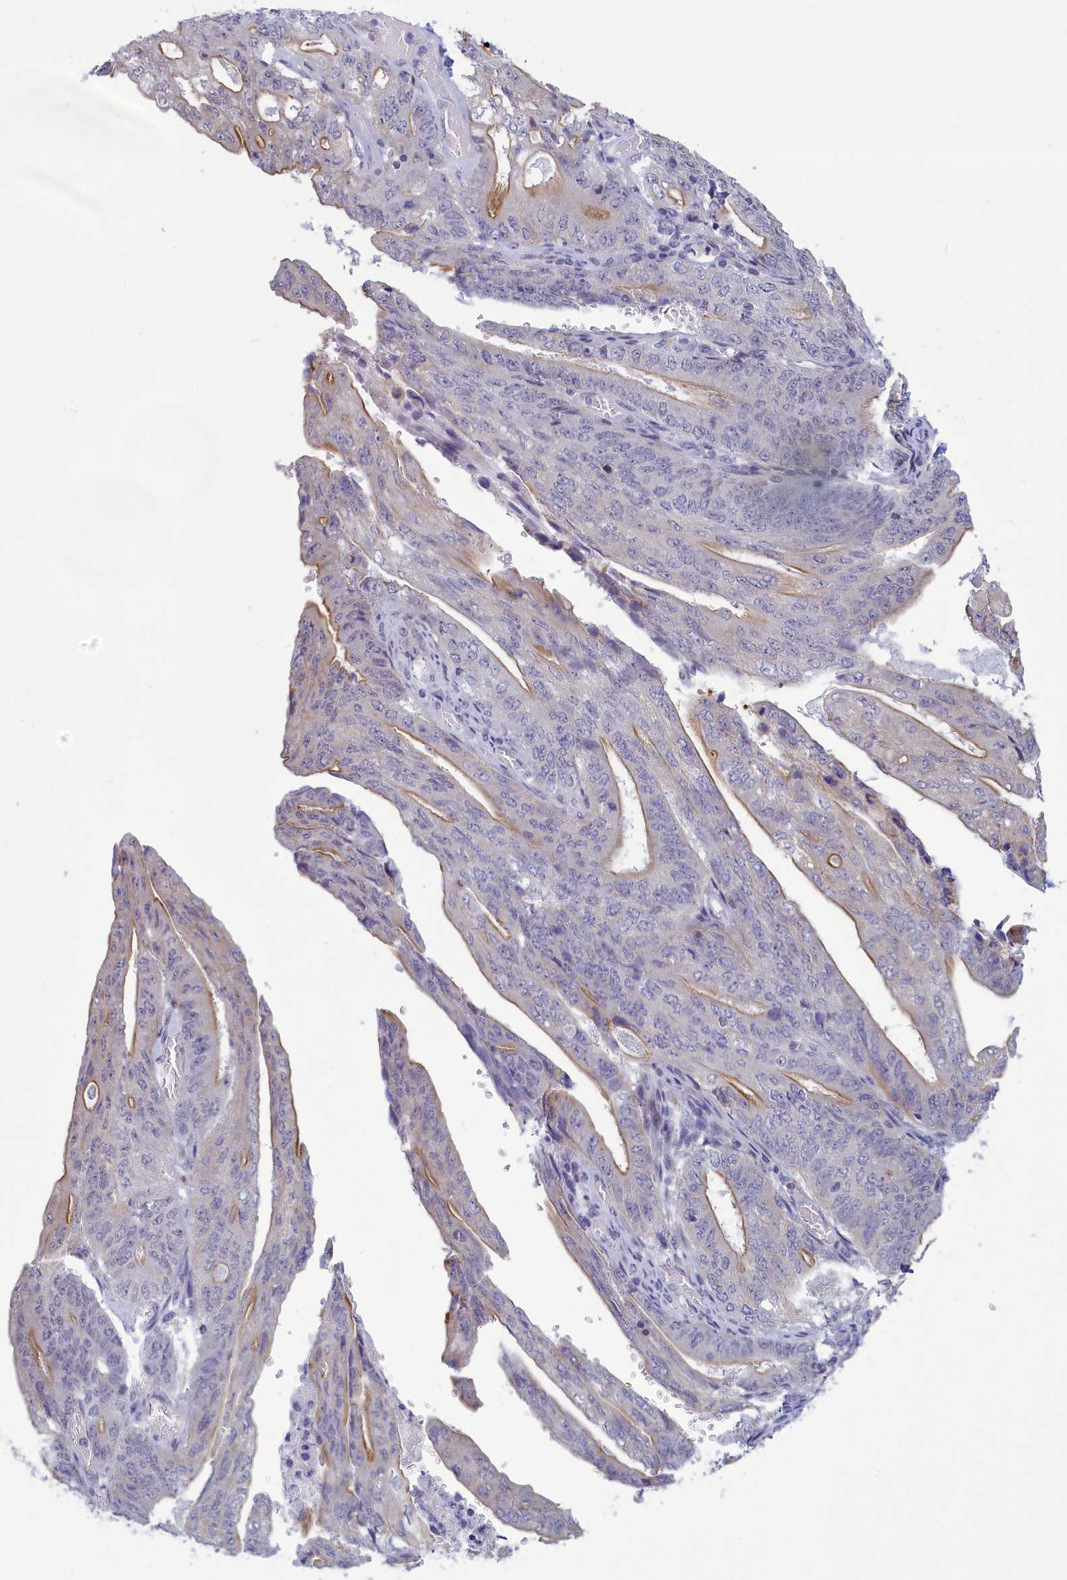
{"staining": {"intensity": "moderate", "quantity": "<25%", "location": "cytoplasmic/membranous"}, "tissue": "stomach cancer", "cell_type": "Tumor cells", "image_type": "cancer", "snomed": [{"axis": "morphology", "description": "Adenocarcinoma, NOS"}, {"axis": "topography", "description": "Stomach"}], "caption": "Immunohistochemistry micrograph of neoplastic tissue: human stomach cancer (adenocarcinoma) stained using immunohistochemistry (IHC) exhibits low levels of moderate protein expression localized specifically in the cytoplasmic/membranous of tumor cells, appearing as a cytoplasmic/membranous brown color.", "gene": "CORO2A", "patient": {"sex": "female", "age": 73}}